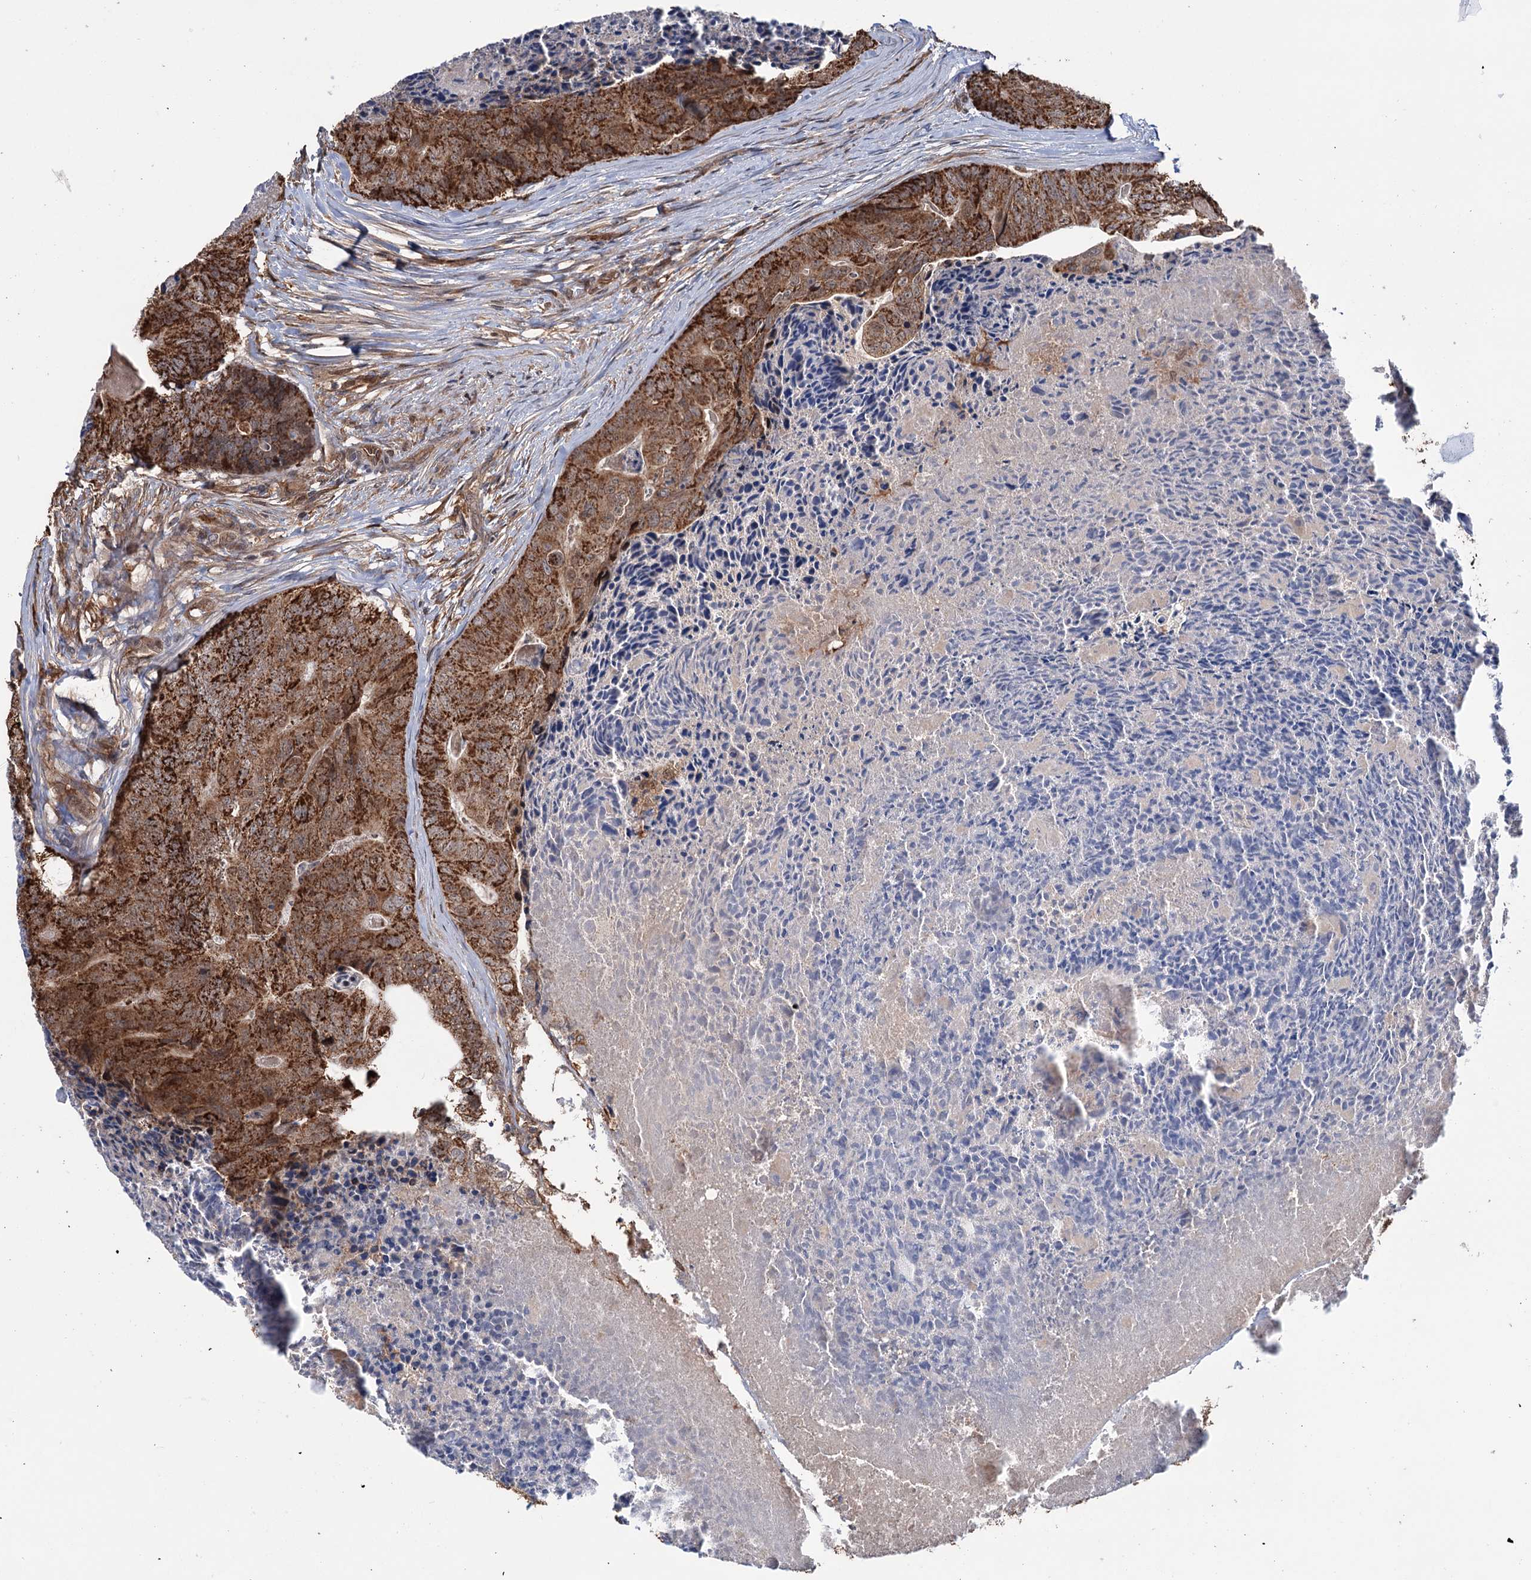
{"staining": {"intensity": "strong", "quantity": ">75%", "location": "cytoplasmic/membranous"}, "tissue": "colorectal cancer", "cell_type": "Tumor cells", "image_type": "cancer", "snomed": [{"axis": "morphology", "description": "Adenocarcinoma, NOS"}, {"axis": "topography", "description": "Colon"}], "caption": "IHC of colorectal cancer (adenocarcinoma) reveals high levels of strong cytoplasmic/membranous staining in about >75% of tumor cells.", "gene": "NCAPD2", "patient": {"sex": "female", "age": 67}}